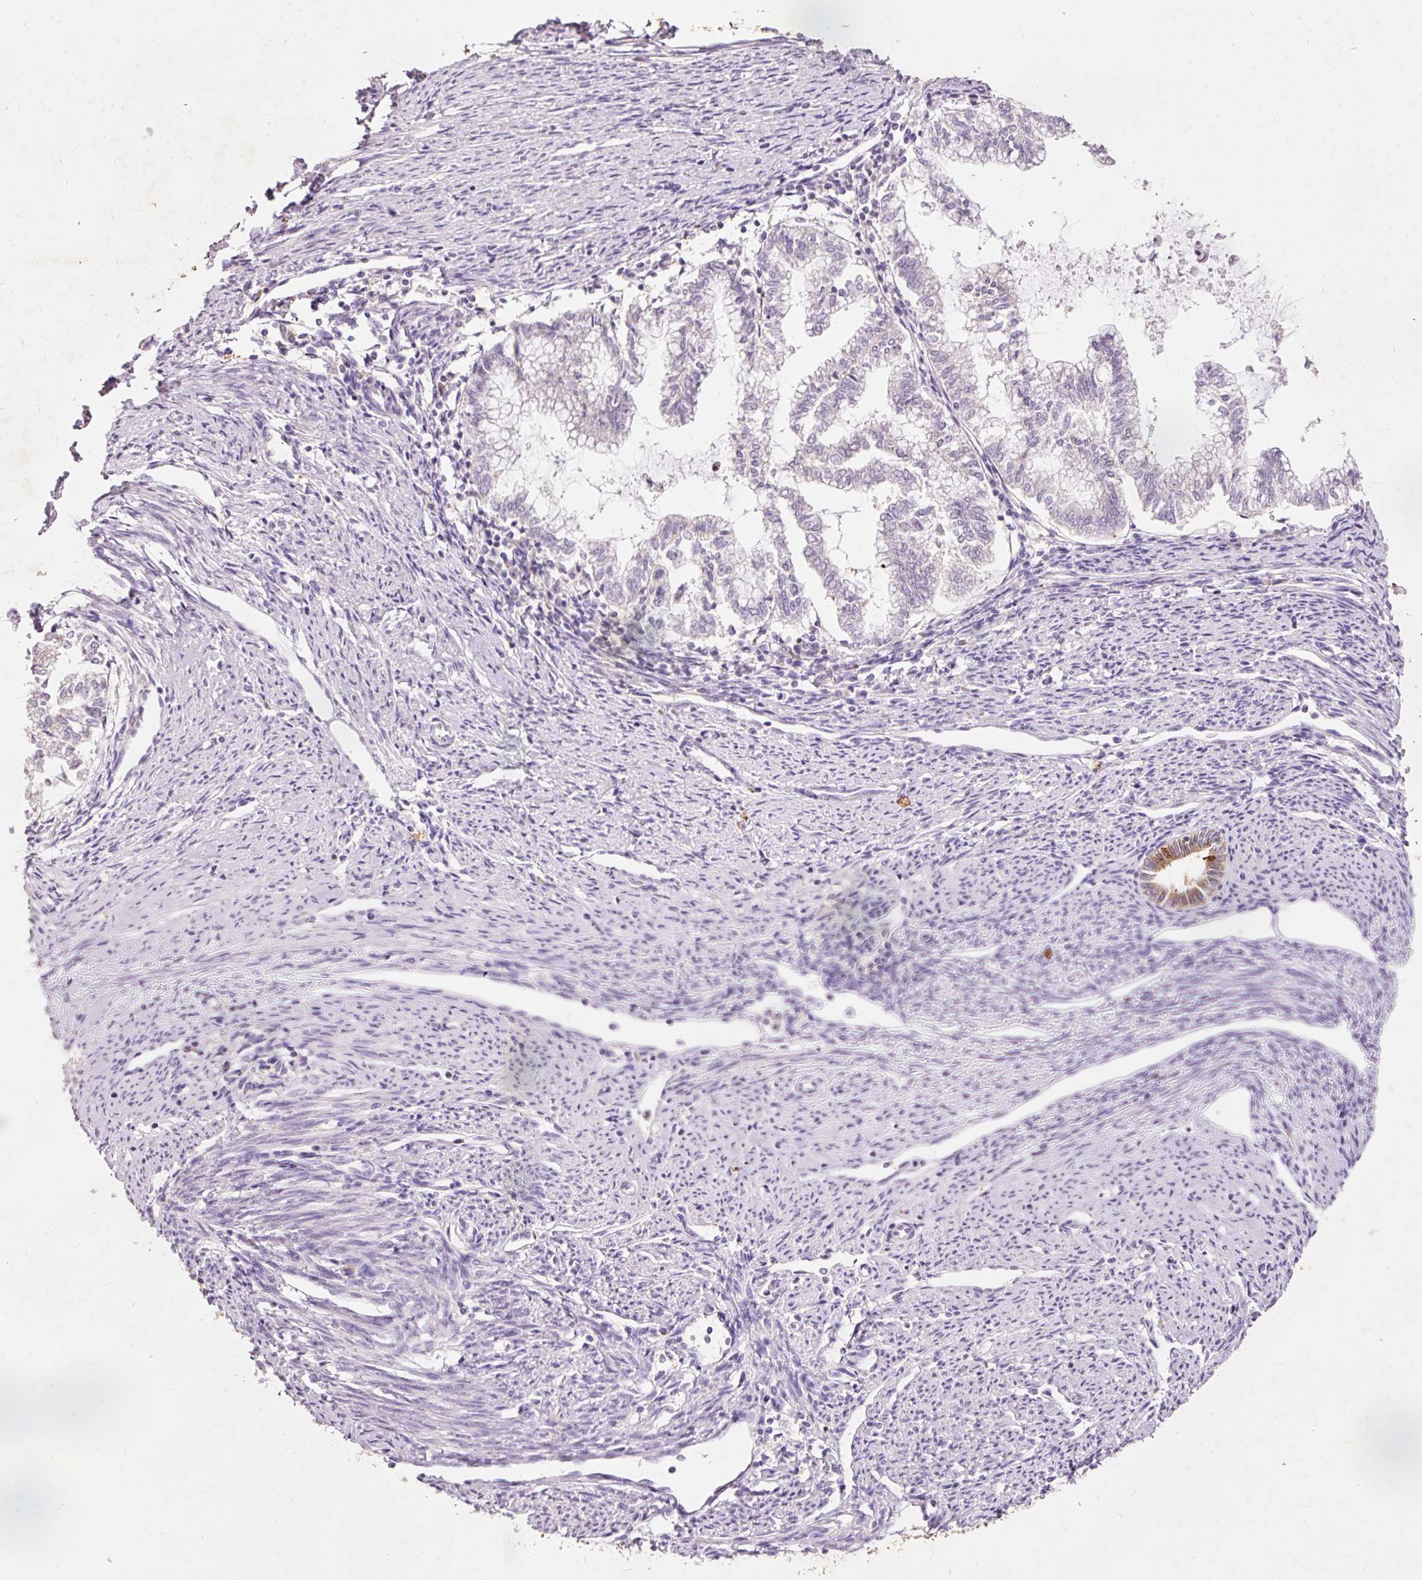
{"staining": {"intensity": "negative", "quantity": "none", "location": "none"}, "tissue": "endometrial cancer", "cell_type": "Tumor cells", "image_type": "cancer", "snomed": [{"axis": "morphology", "description": "Adenocarcinoma, NOS"}, {"axis": "topography", "description": "Endometrium"}], "caption": "Protein analysis of endometrial cancer (adenocarcinoma) reveals no significant expression in tumor cells.", "gene": "PRDX5", "patient": {"sex": "female", "age": 79}}